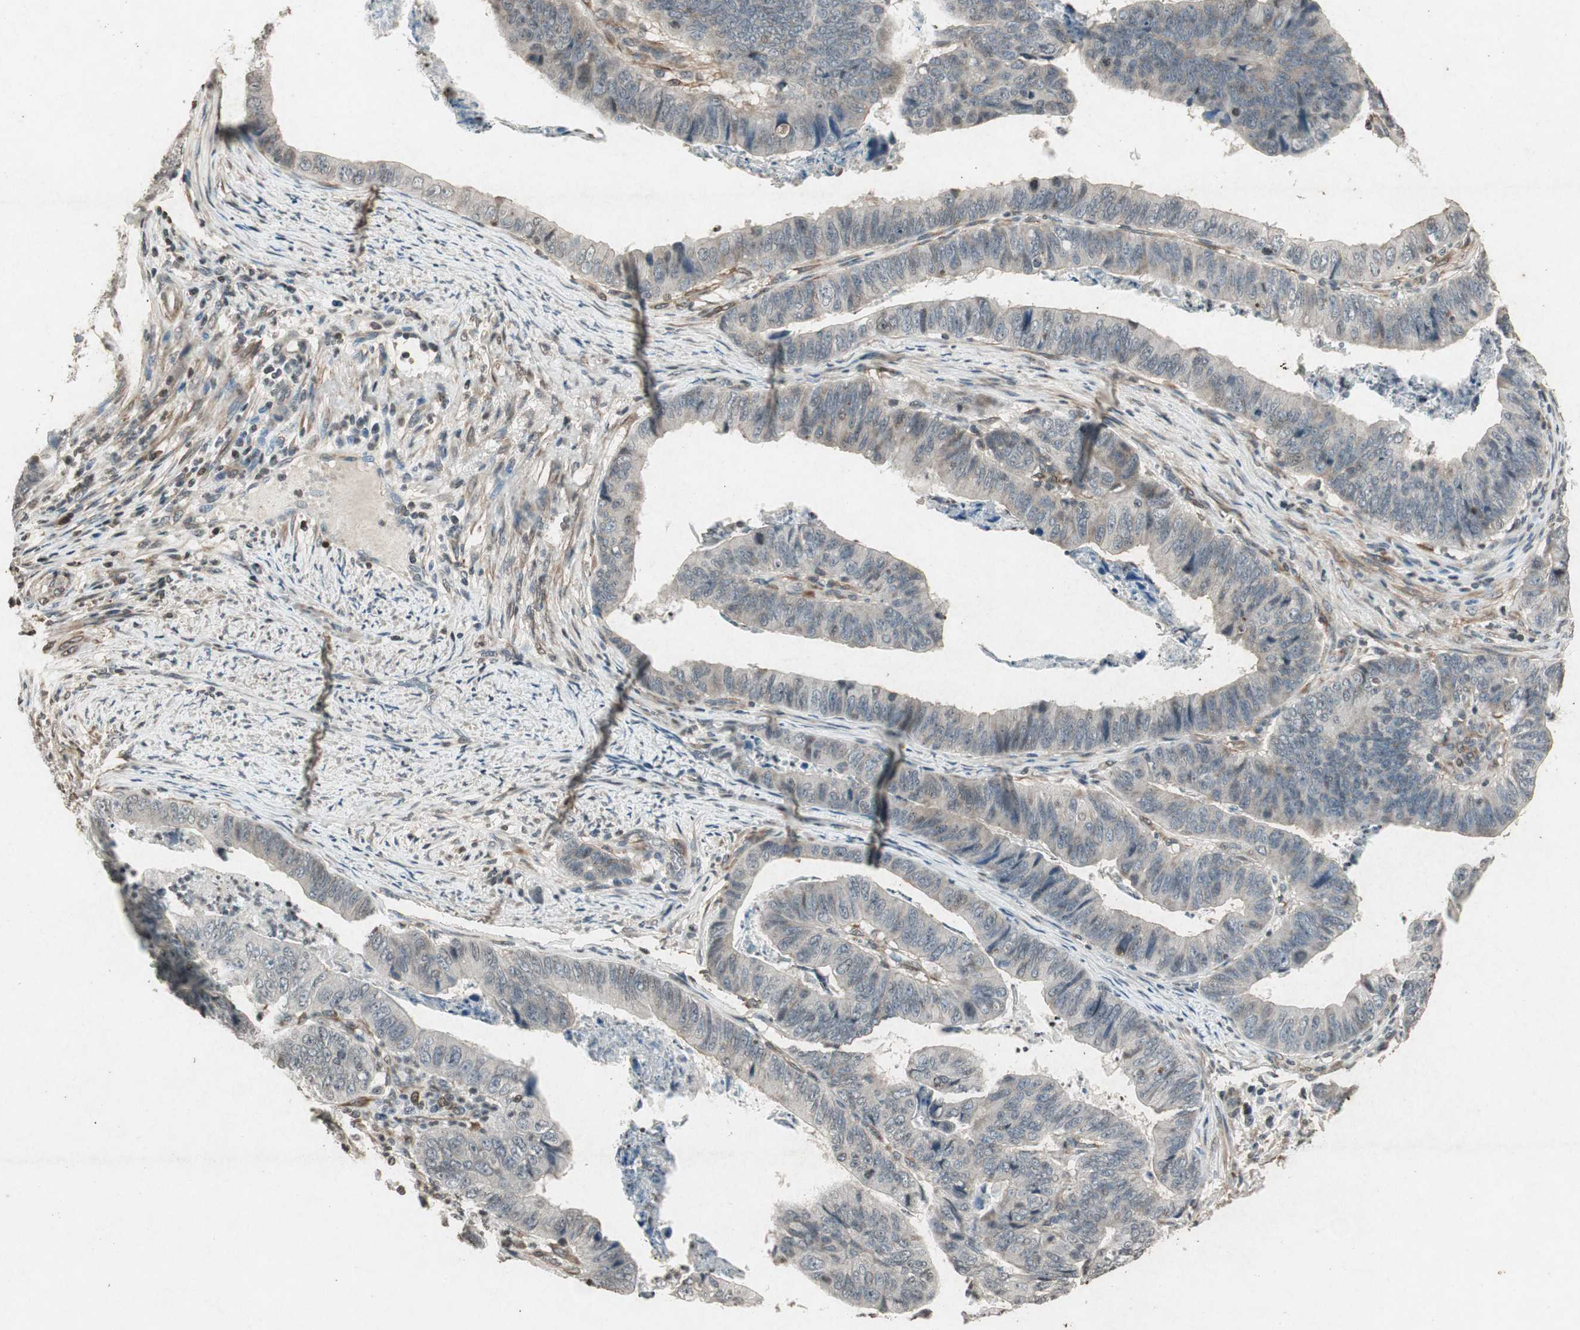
{"staining": {"intensity": "weak", "quantity": ">75%", "location": "cytoplasmic/membranous"}, "tissue": "stomach cancer", "cell_type": "Tumor cells", "image_type": "cancer", "snomed": [{"axis": "morphology", "description": "Adenocarcinoma, NOS"}, {"axis": "topography", "description": "Stomach, lower"}], "caption": "Immunohistochemical staining of stomach adenocarcinoma reveals low levels of weak cytoplasmic/membranous positivity in approximately >75% of tumor cells.", "gene": "PRKG1", "patient": {"sex": "male", "age": 77}}